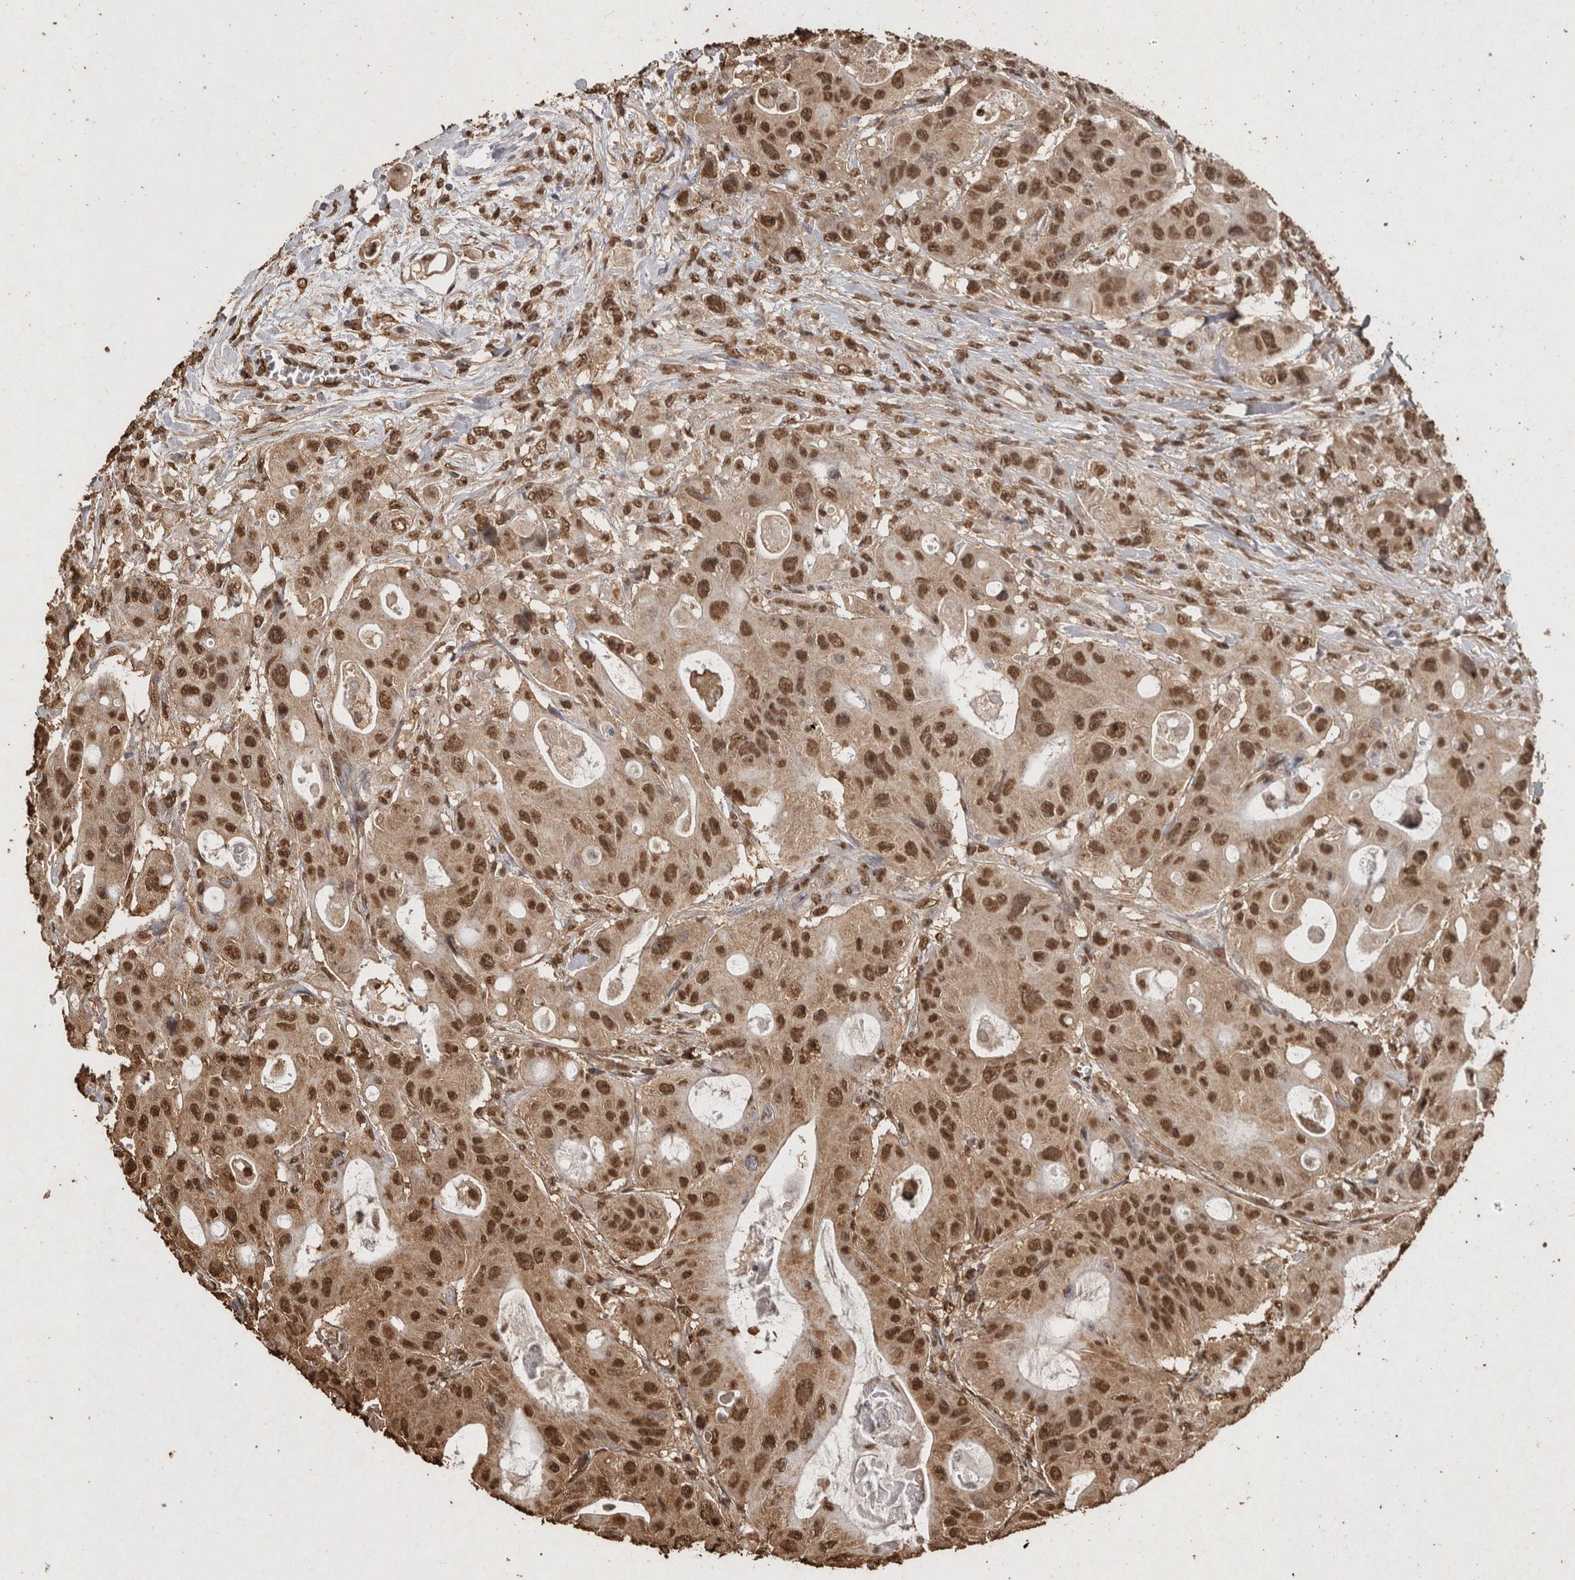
{"staining": {"intensity": "strong", "quantity": ">75%", "location": "cytoplasmic/membranous,nuclear"}, "tissue": "colorectal cancer", "cell_type": "Tumor cells", "image_type": "cancer", "snomed": [{"axis": "morphology", "description": "Adenocarcinoma, NOS"}, {"axis": "topography", "description": "Colon"}], "caption": "This image exhibits adenocarcinoma (colorectal) stained with IHC to label a protein in brown. The cytoplasmic/membranous and nuclear of tumor cells show strong positivity for the protein. Nuclei are counter-stained blue.", "gene": "FSTL3", "patient": {"sex": "female", "age": 46}}